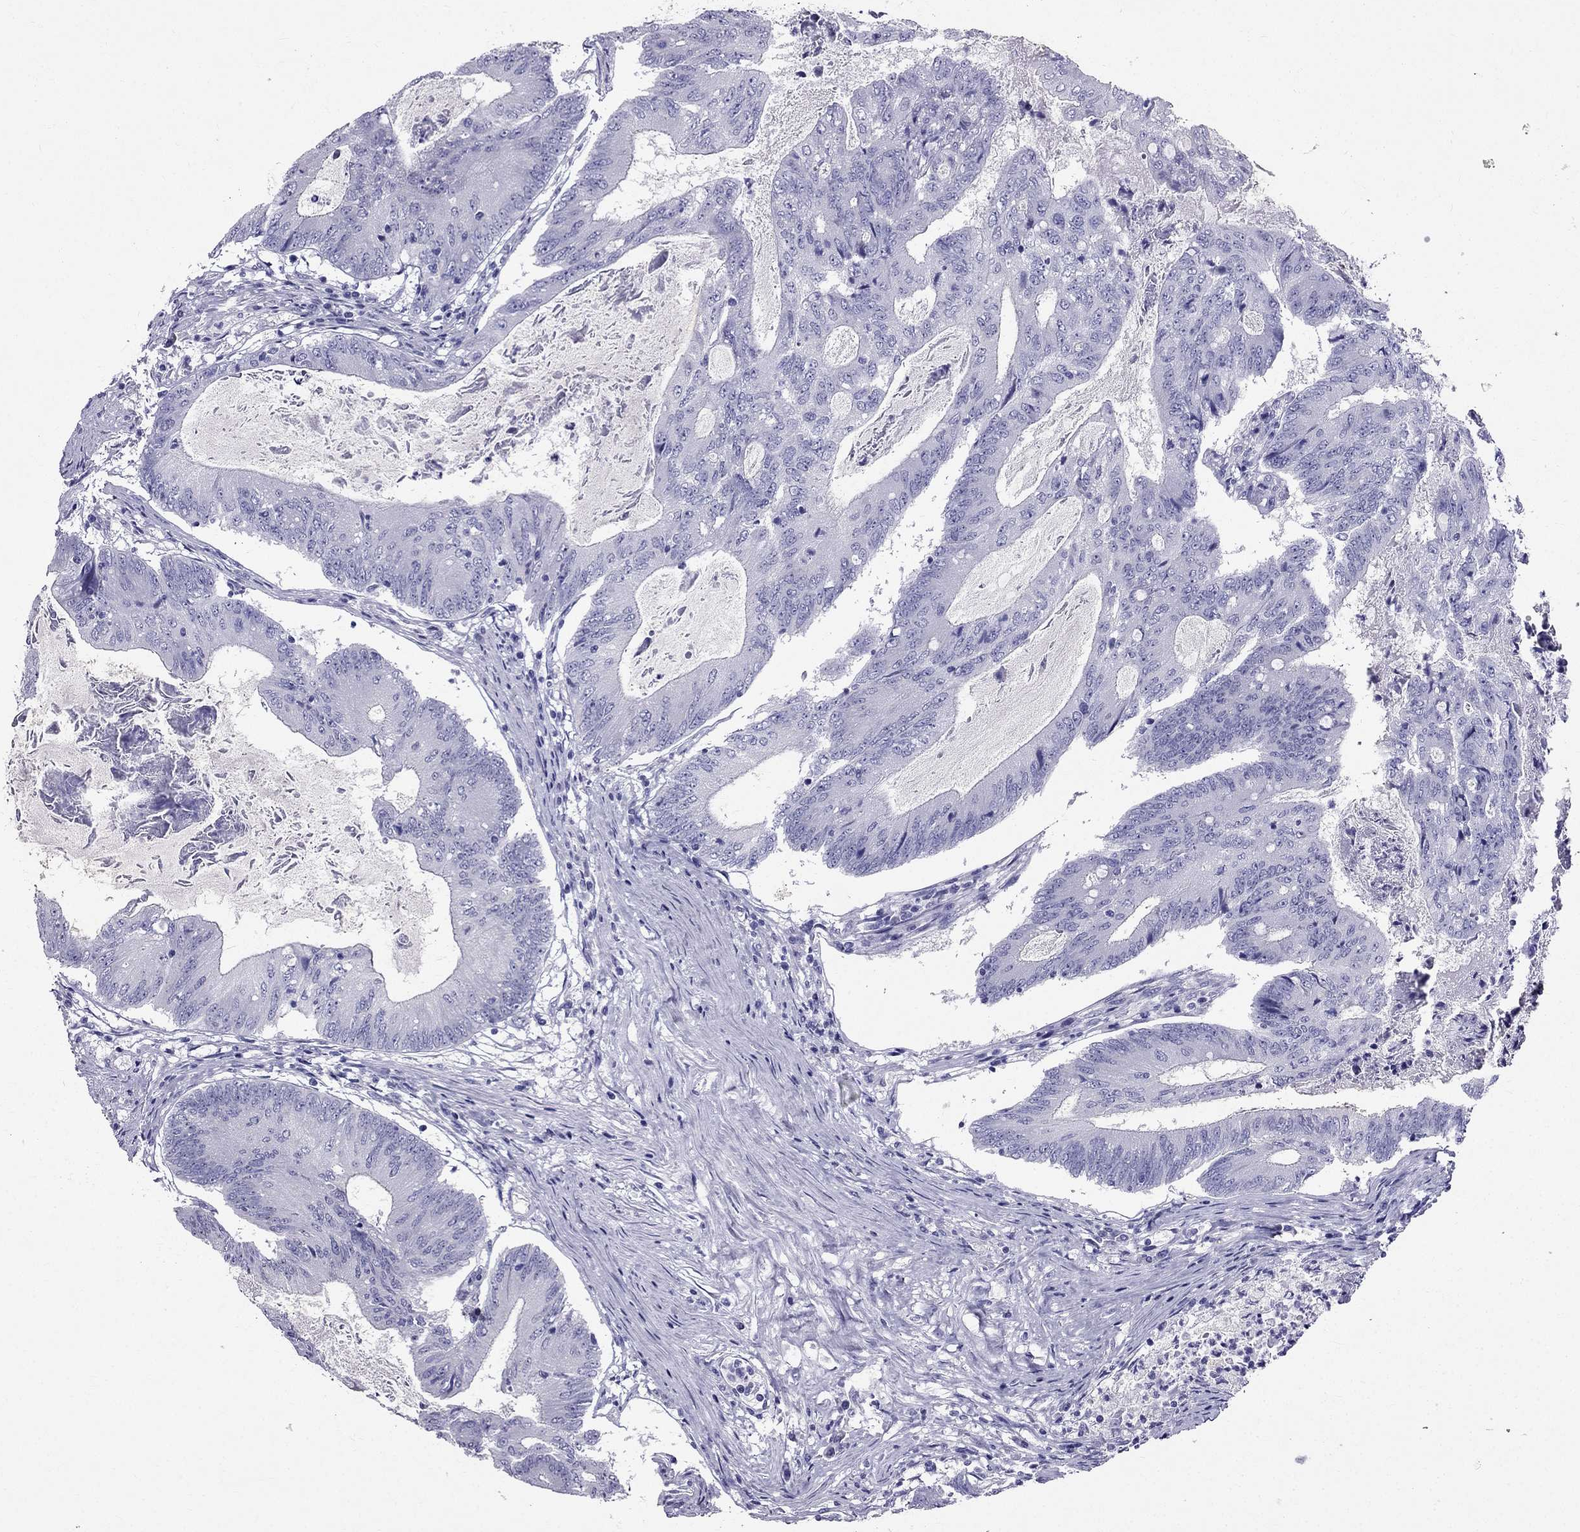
{"staining": {"intensity": "negative", "quantity": "none", "location": "none"}, "tissue": "colorectal cancer", "cell_type": "Tumor cells", "image_type": "cancer", "snomed": [{"axis": "morphology", "description": "Adenocarcinoma, NOS"}, {"axis": "topography", "description": "Colon"}], "caption": "Micrograph shows no significant protein expression in tumor cells of colorectal cancer. (DAB (3,3'-diaminobenzidine) immunohistochemistry, high magnification).", "gene": "ZNF541", "patient": {"sex": "female", "age": 70}}